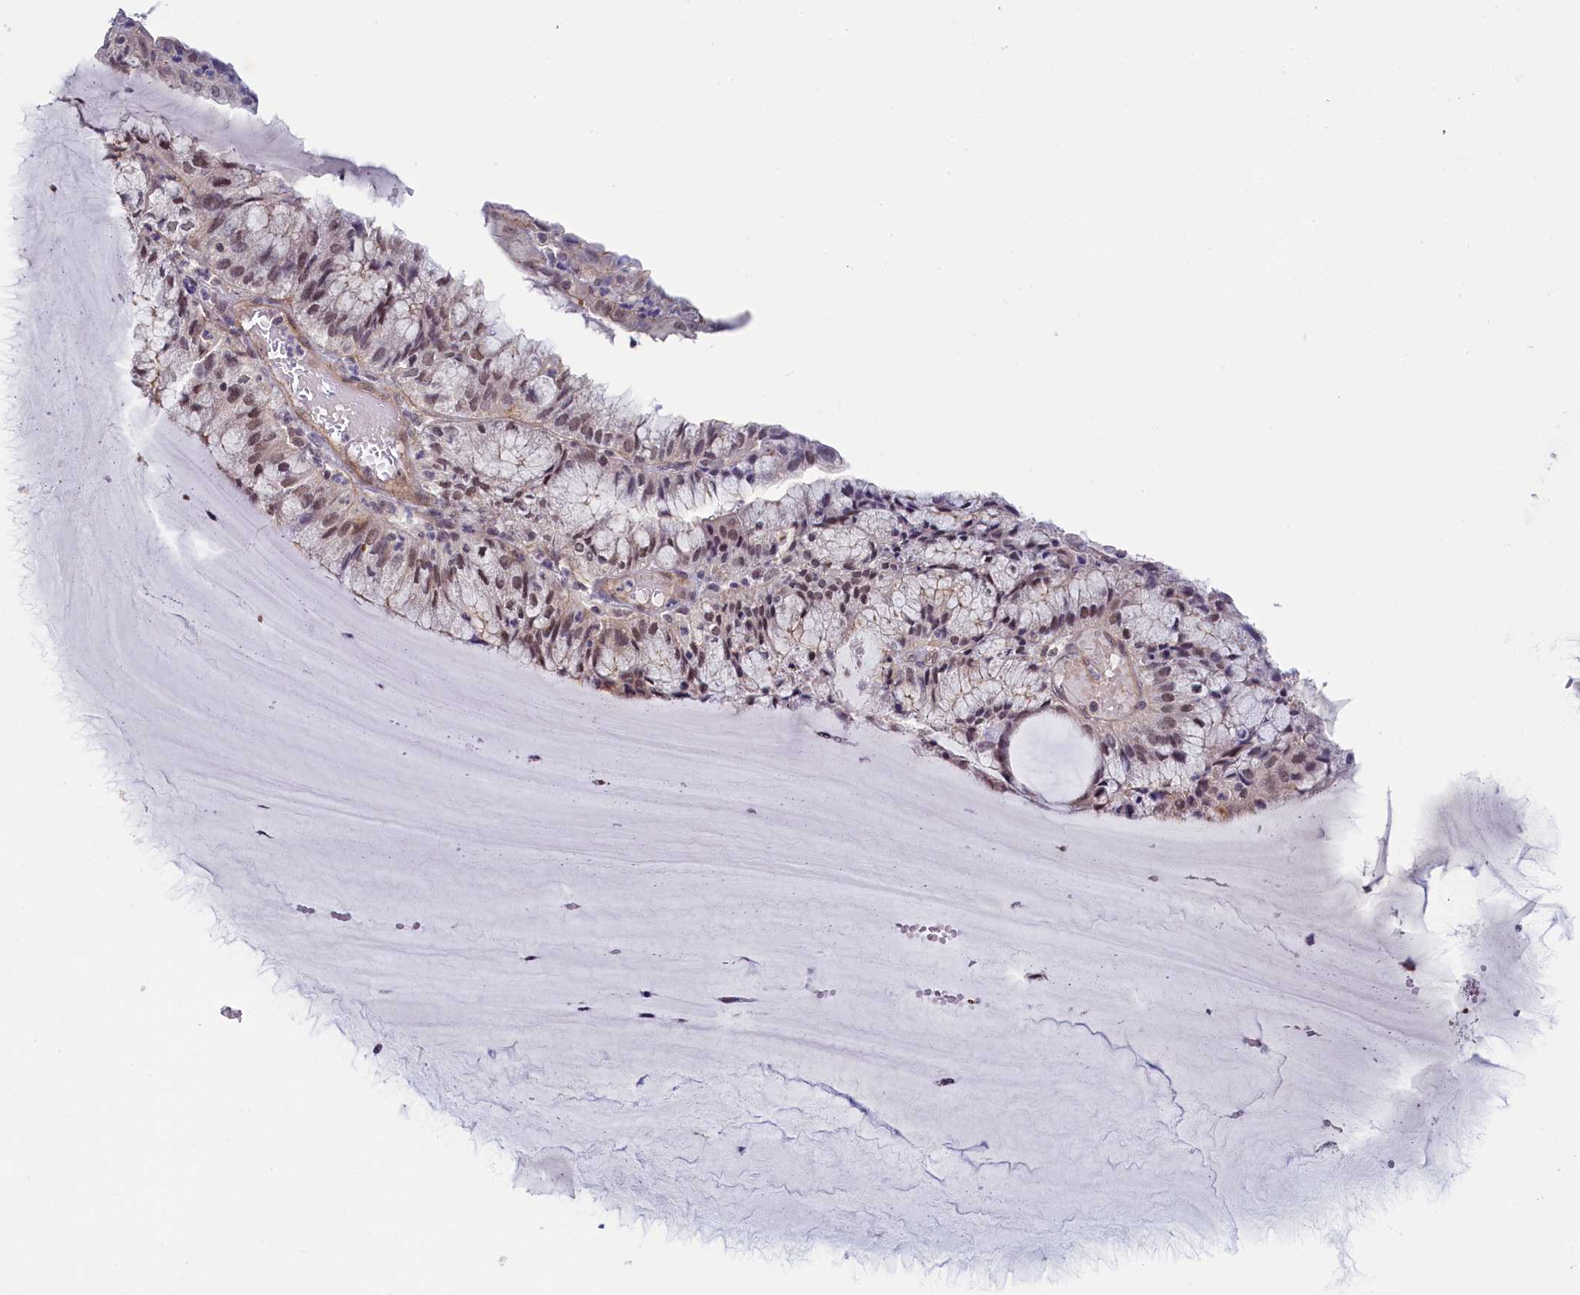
{"staining": {"intensity": "moderate", "quantity": "<25%", "location": "nuclear"}, "tissue": "endometrial cancer", "cell_type": "Tumor cells", "image_type": "cancer", "snomed": [{"axis": "morphology", "description": "Adenocarcinoma, NOS"}, {"axis": "topography", "description": "Endometrium"}], "caption": "Immunohistochemistry (IHC) of human endometrial cancer demonstrates low levels of moderate nuclear expression in approximately <25% of tumor cells.", "gene": "INTS14", "patient": {"sex": "female", "age": 81}}